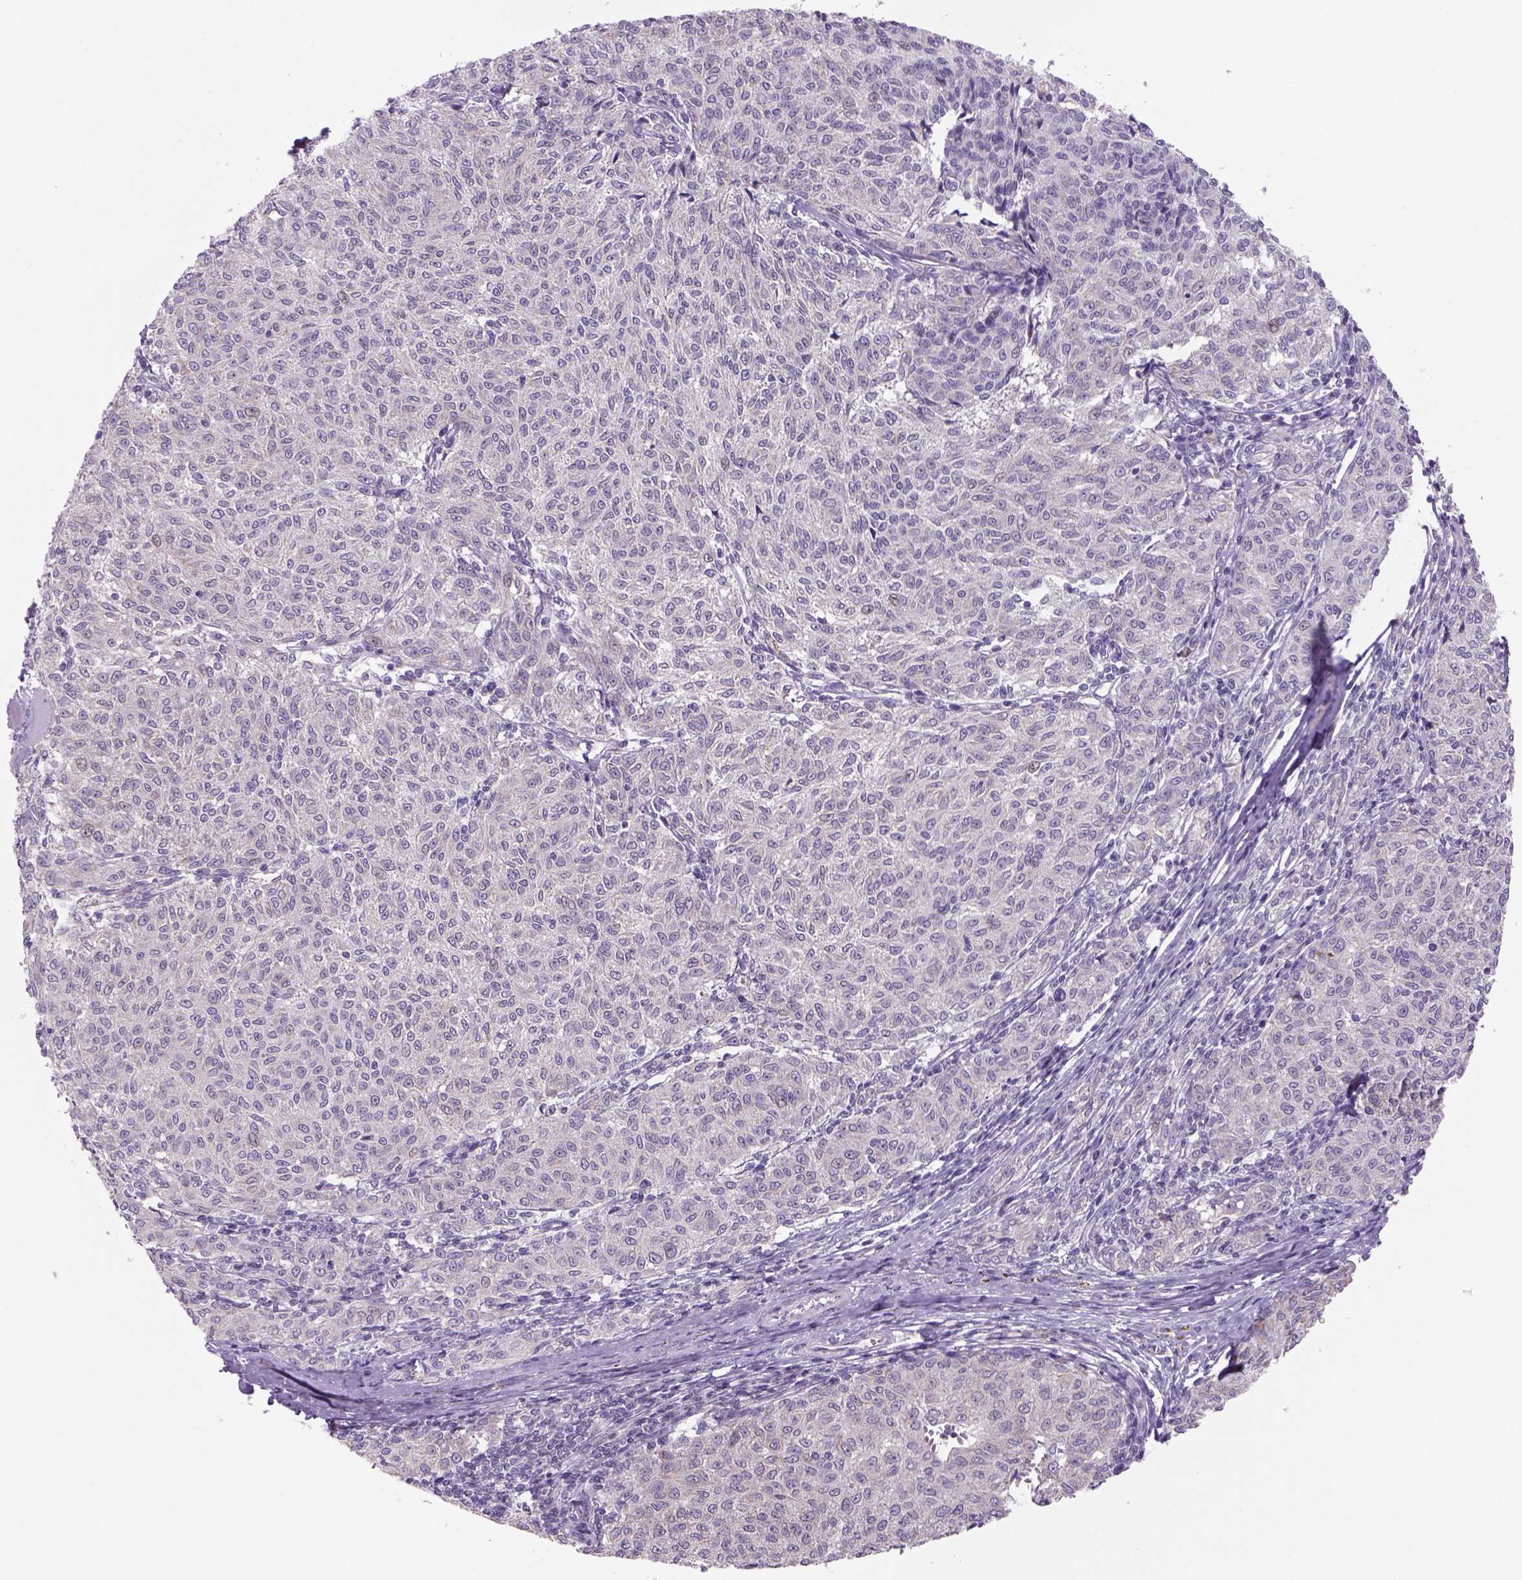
{"staining": {"intensity": "negative", "quantity": "none", "location": "none"}, "tissue": "melanoma", "cell_type": "Tumor cells", "image_type": "cancer", "snomed": [{"axis": "morphology", "description": "Malignant melanoma, NOS"}, {"axis": "topography", "description": "Skin"}], "caption": "There is no significant staining in tumor cells of melanoma.", "gene": "ADGRV1", "patient": {"sex": "female", "age": 72}}